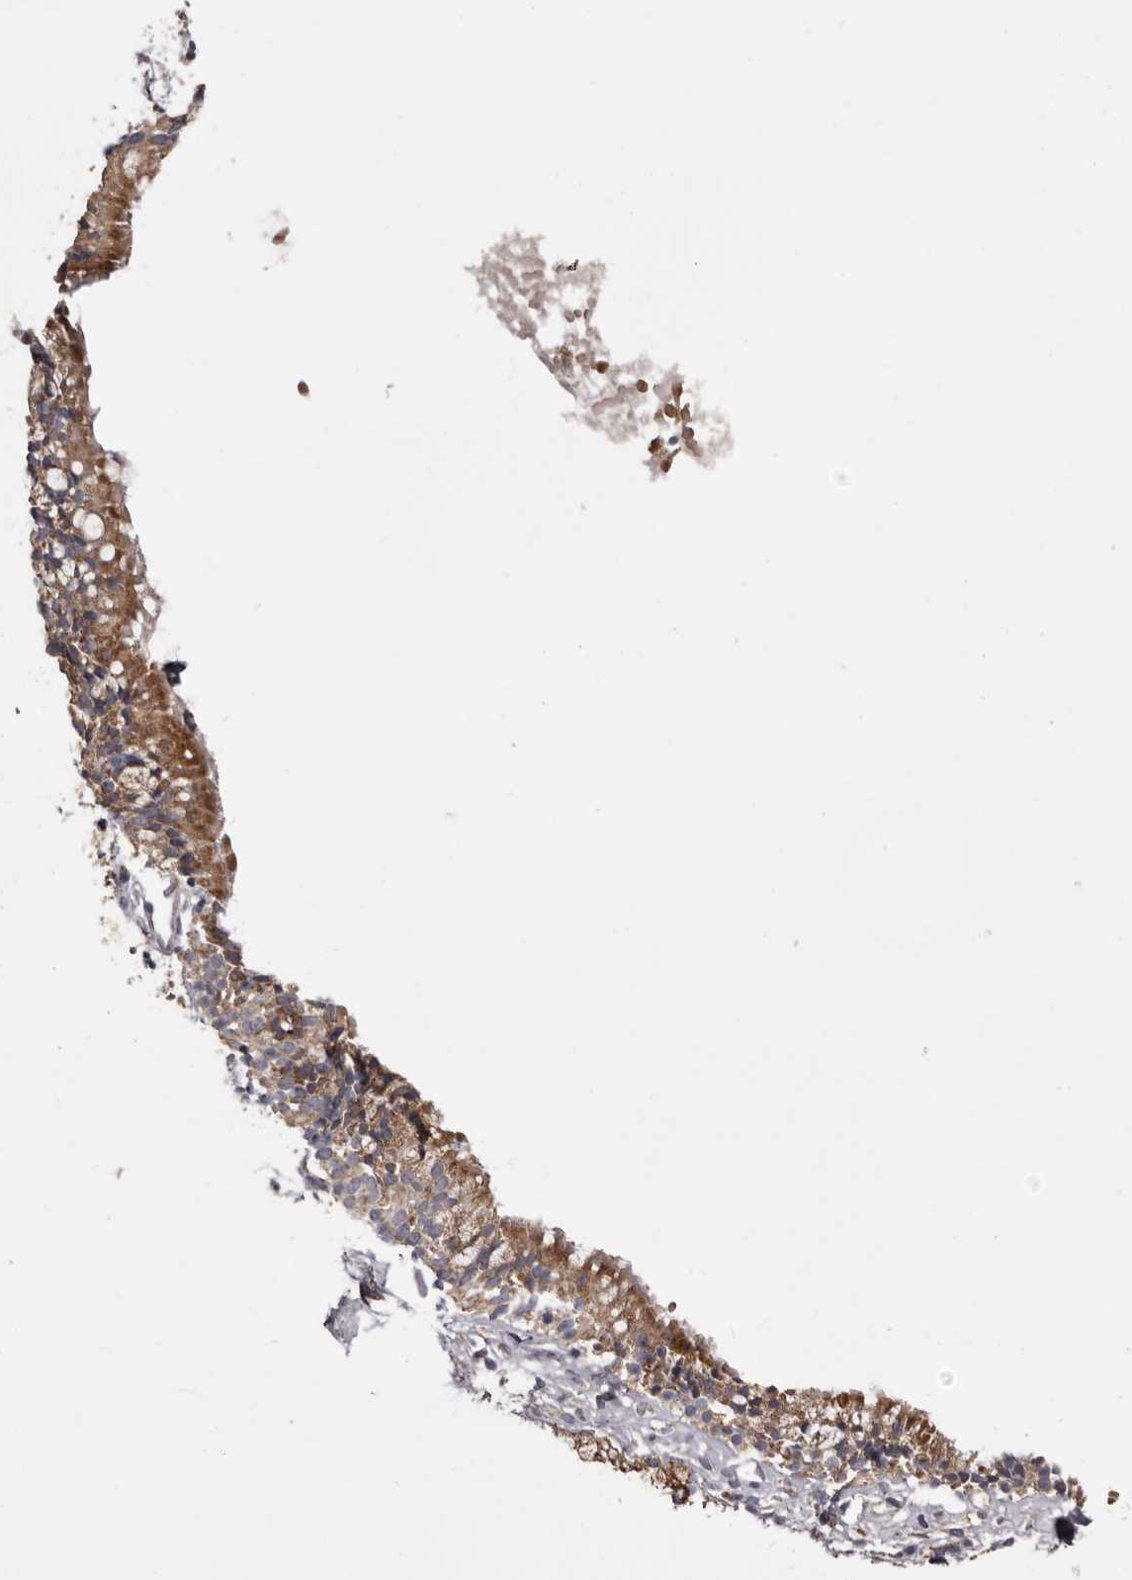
{"staining": {"intensity": "moderate", "quantity": ">75%", "location": "cytoplasmic/membranous"}, "tissue": "nasopharynx", "cell_type": "Respiratory epithelial cells", "image_type": "normal", "snomed": [{"axis": "morphology", "description": "Normal tissue, NOS"}, {"axis": "morphology", "description": "Inflammation, NOS"}, {"axis": "topography", "description": "Nasopharynx"}], "caption": "Immunohistochemistry (IHC) staining of normal nasopharynx, which exhibits medium levels of moderate cytoplasmic/membranous staining in approximately >75% of respiratory epithelial cells indicating moderate cytoplasmic/membranous protein staining. The staining was performed using DAB (3,3'-diaminobenzidine) (brown) for protein detection and nuclei were counterstained in hematoxylin (blue).", "gene": "MECR", "patient": {"sex": "female", "age": 19}}